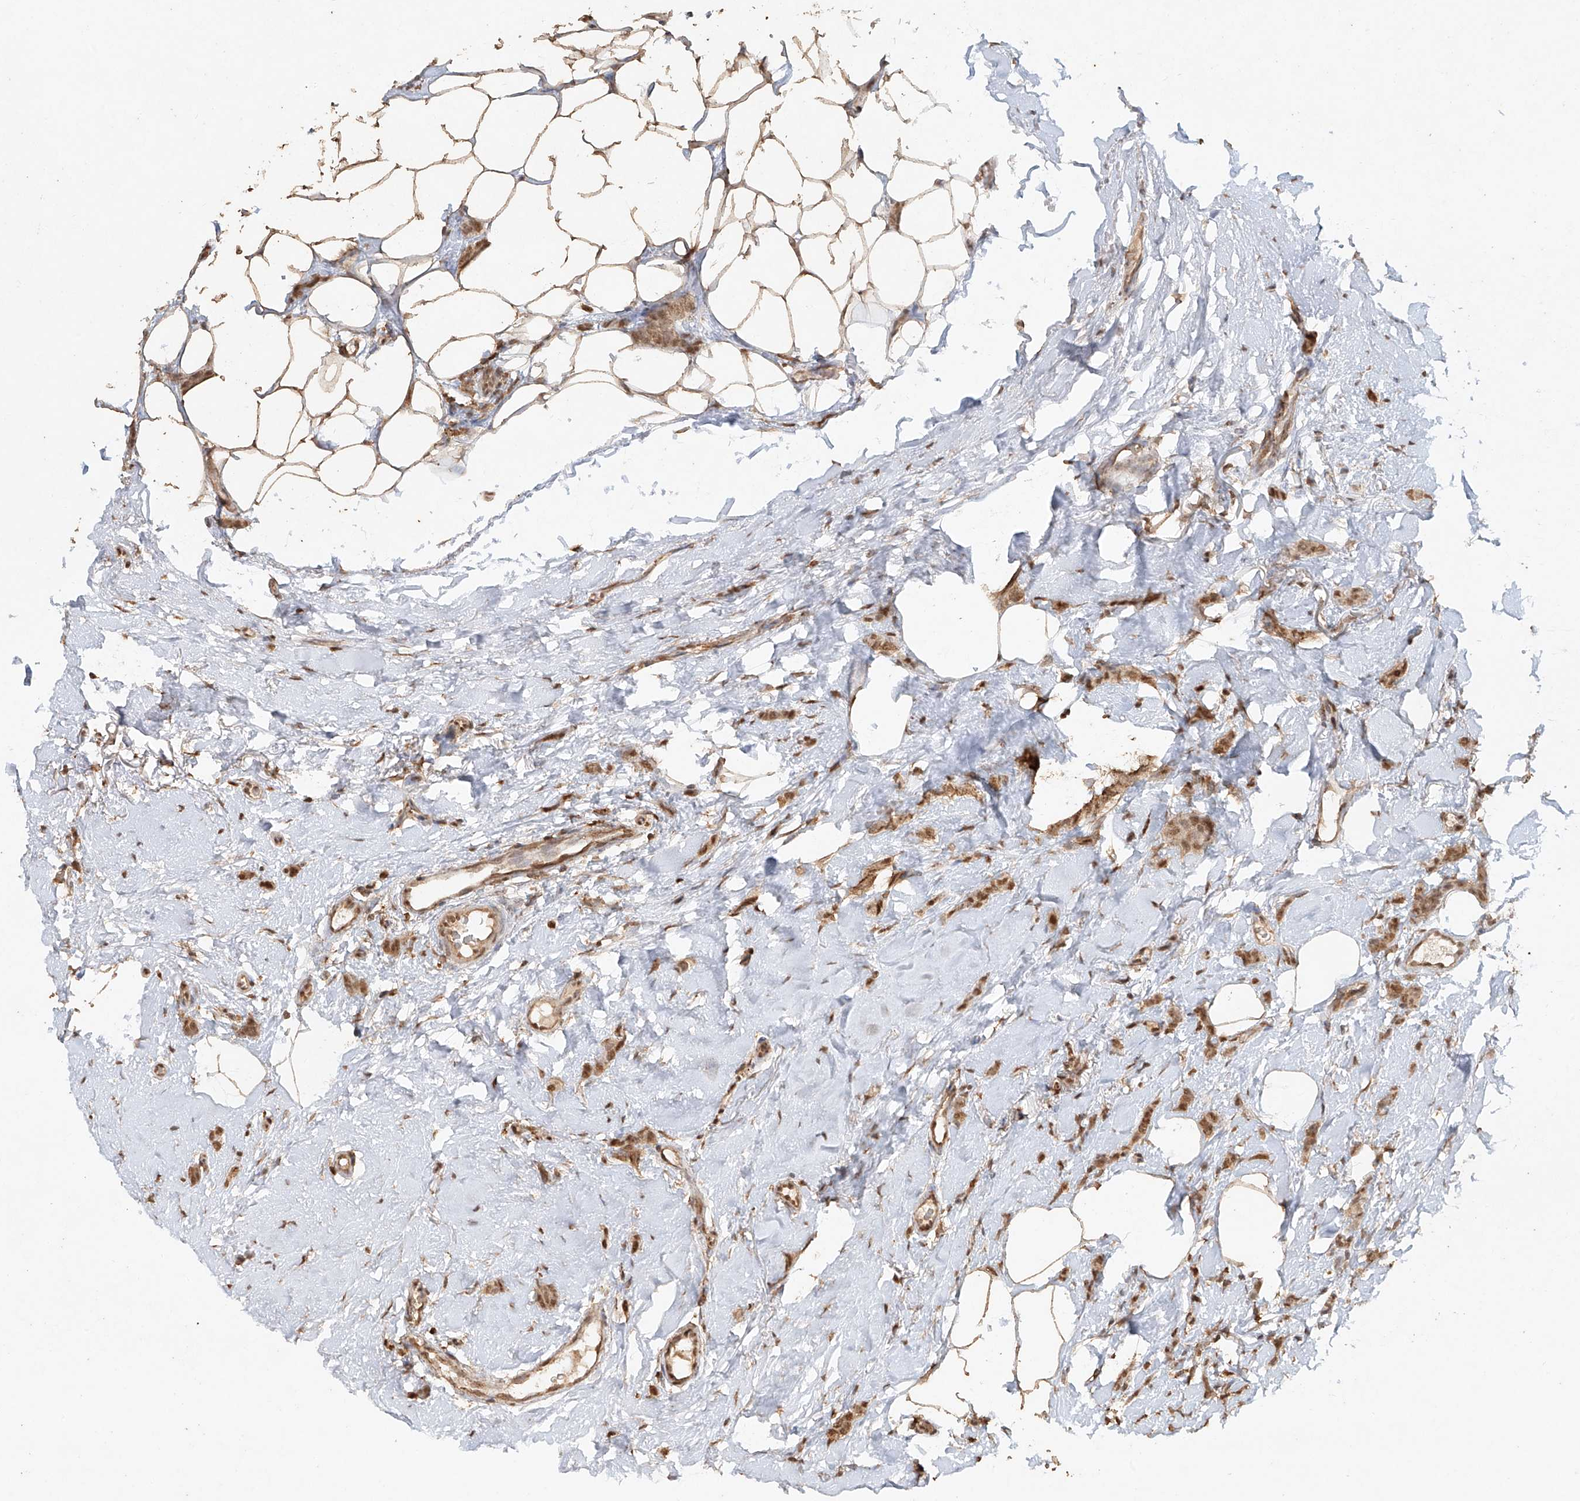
{"staining": {"intensity": "moderate", "quantity": ">75%", "location": "cytoplasmic/membranous,nuclear"}, "tissue": "breast cancer", "cell_type": "Tumor cells", "image_type": "cancer", "snomed": [{"axis": "morphology", "description": "Lobular carcinoma"}, {"axis": "topography", "description": "Skin"}, {"axis": "topography", "description": "Breast"}], "caption": "Lobular carcinoma (breast) stained with immunohistochemistry (IHC) exhibits moderate cytoplasmic/membranous and nuclear positivity in approximately >75% of tumor cells. (DAB (3,3'-diaminobenzidine) = brown stain, brightfield microscopy at high magnification).", "gene": "TIGAR", "patient": {"sex": "female", "age": 46}}